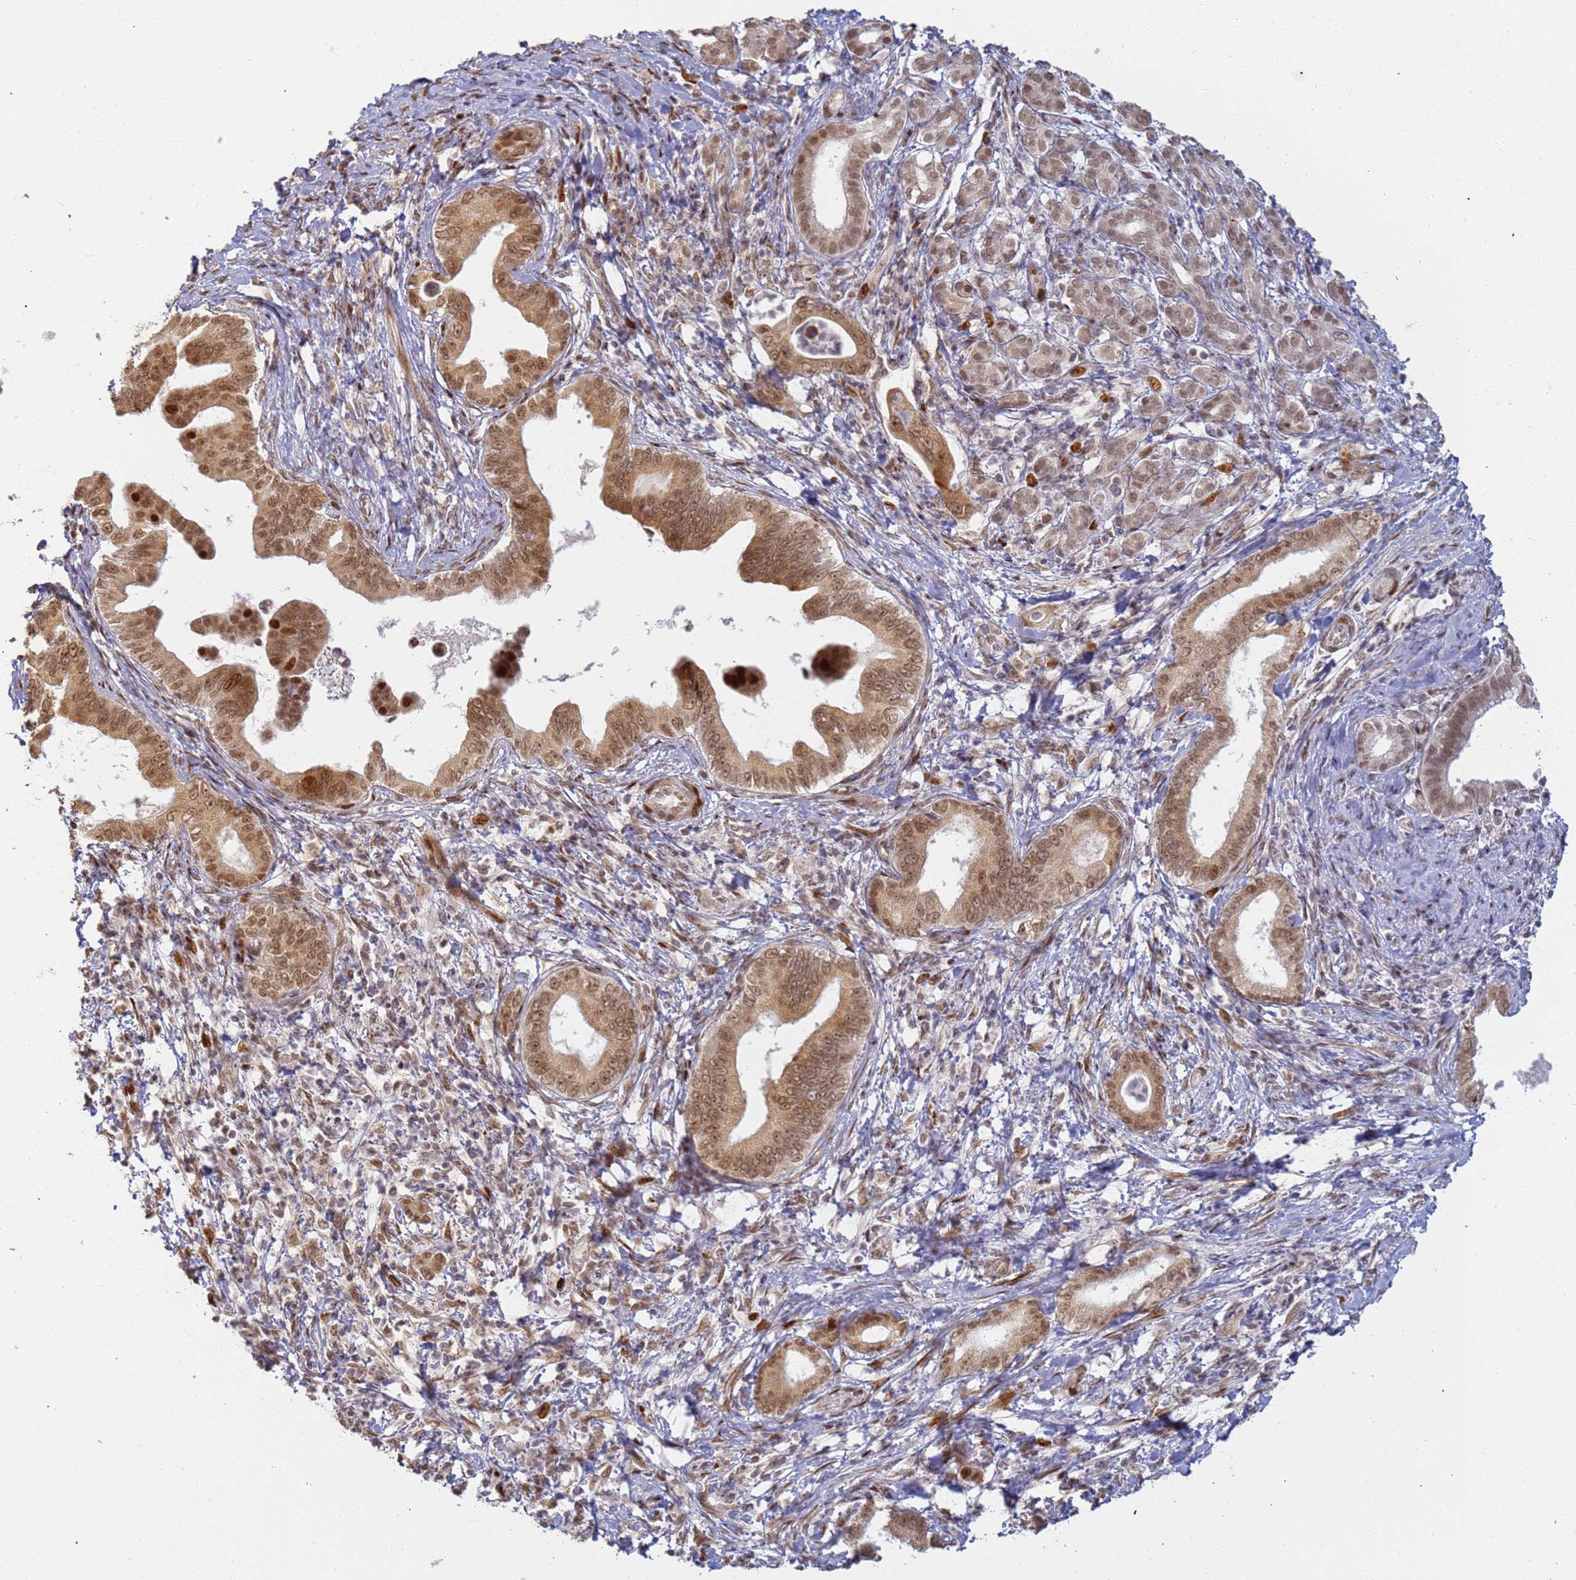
{"staining": {"intensity": "moderate", "quantity": ">75%", "location": "cytoplasmic/membranous,nuclear"}, "tissue": "pancreatic cancer", "cell_type": "Tumor cells", "image_type": "cancer", "snomed": [{"axis": "morphology", "description": "Normal tissue, NOS"}, {"axis": "morphology", "description": "Adenocarcinoma, NOS"}, {"axis": "topography", "description": "Pancreas"}], "caption": "Immunohistochemical staining of adenocarcinoma (pancreatic) exhibits moderate cytoplasmic/membranous and nuclear protein positivity in about >75% of tumor cells. (IHC, brightfield microscopy, high magnification).", "gene": "ABCA2", "patient": {"sex": "female", "age": 55}}